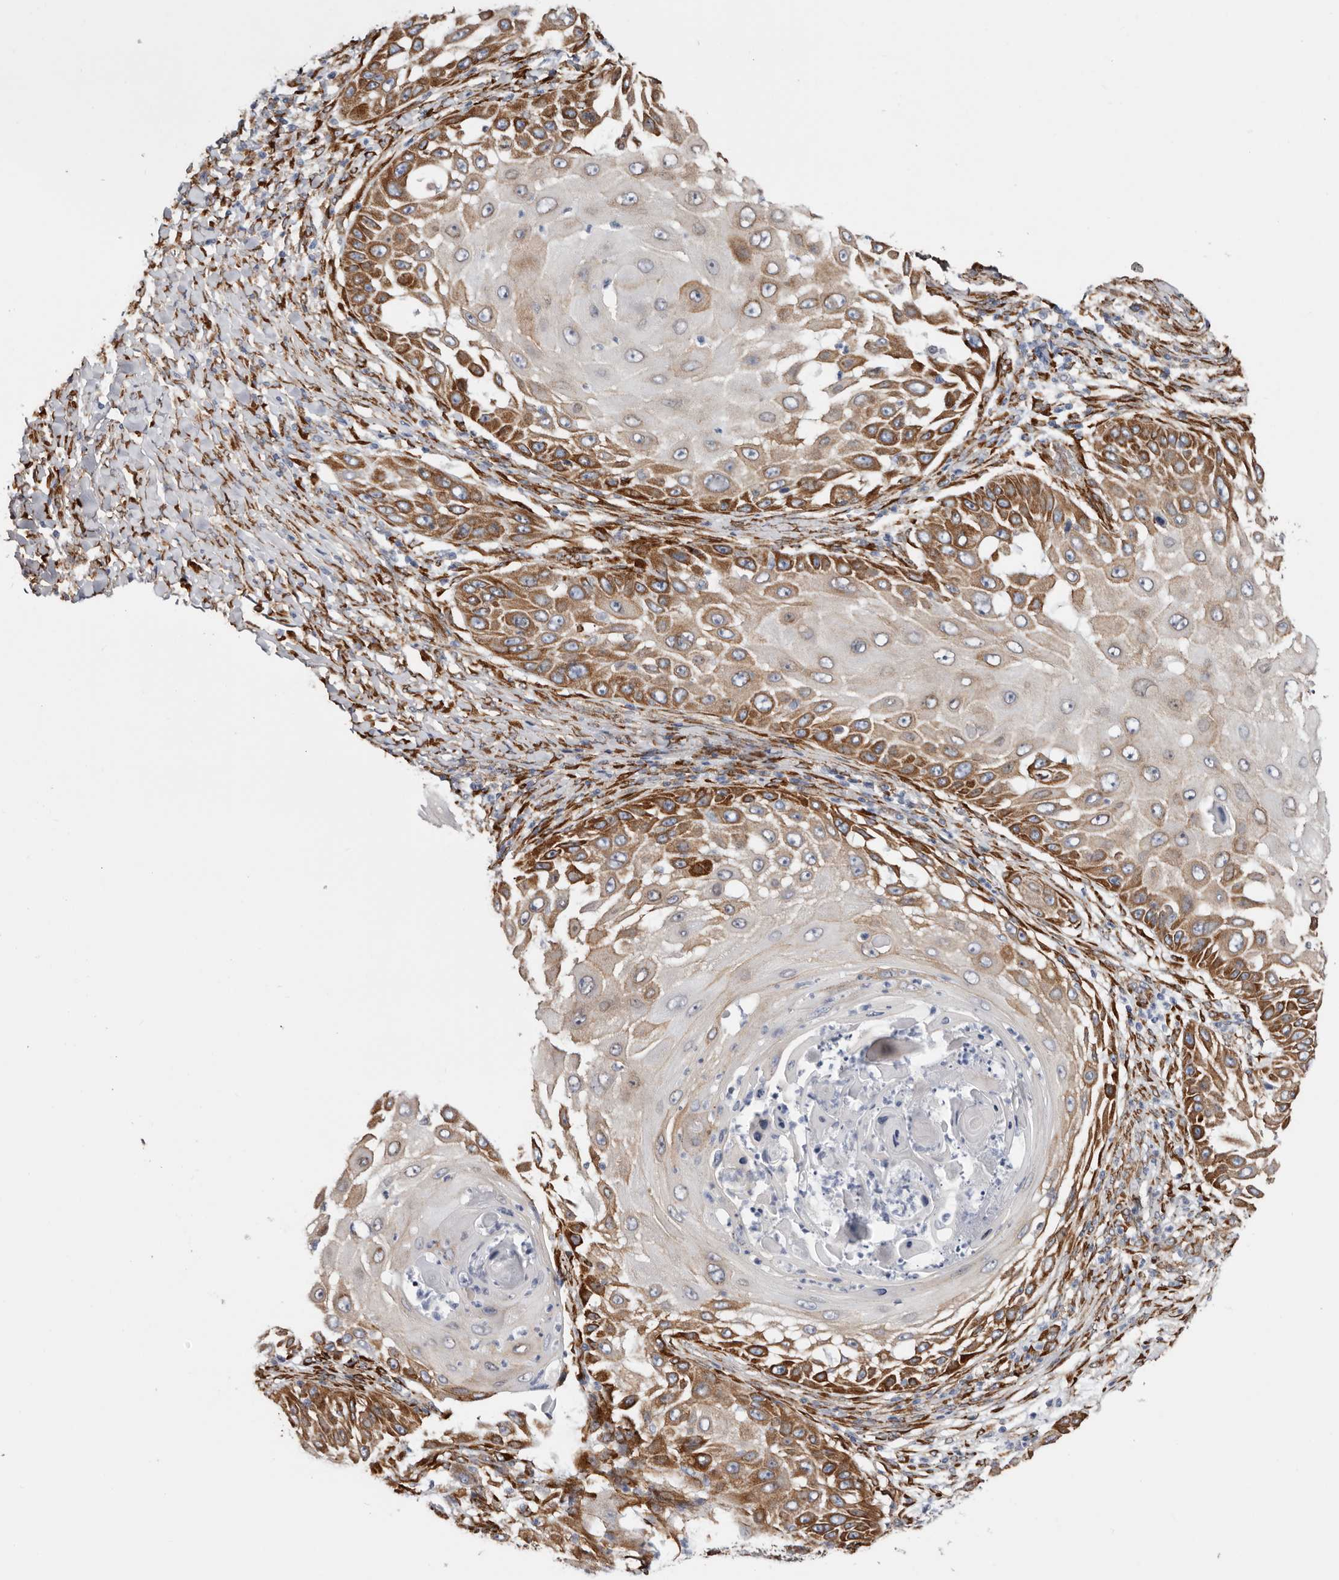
{"staining": {"intensity": "moderate", "quantity": ">75%", "location": "cytoplasmic/membranous"}, "tissue": "skin cancer", "cell_type": "Tumor cells", "image_type": "cancer", "snomed": [{"axis": "morphology", "description": "Squamous cell carcinoma, NOS"}, {"axis": "topography", "description": "Skin"}], "caption": "Brown immunohistochemical staining in skin cancer exhibits moderate cytoplasmic/membranous staining in approximately >75% of tumor cells.", "gene": "SEMA3E", "patient": {"sex": "female", "age": 44}}